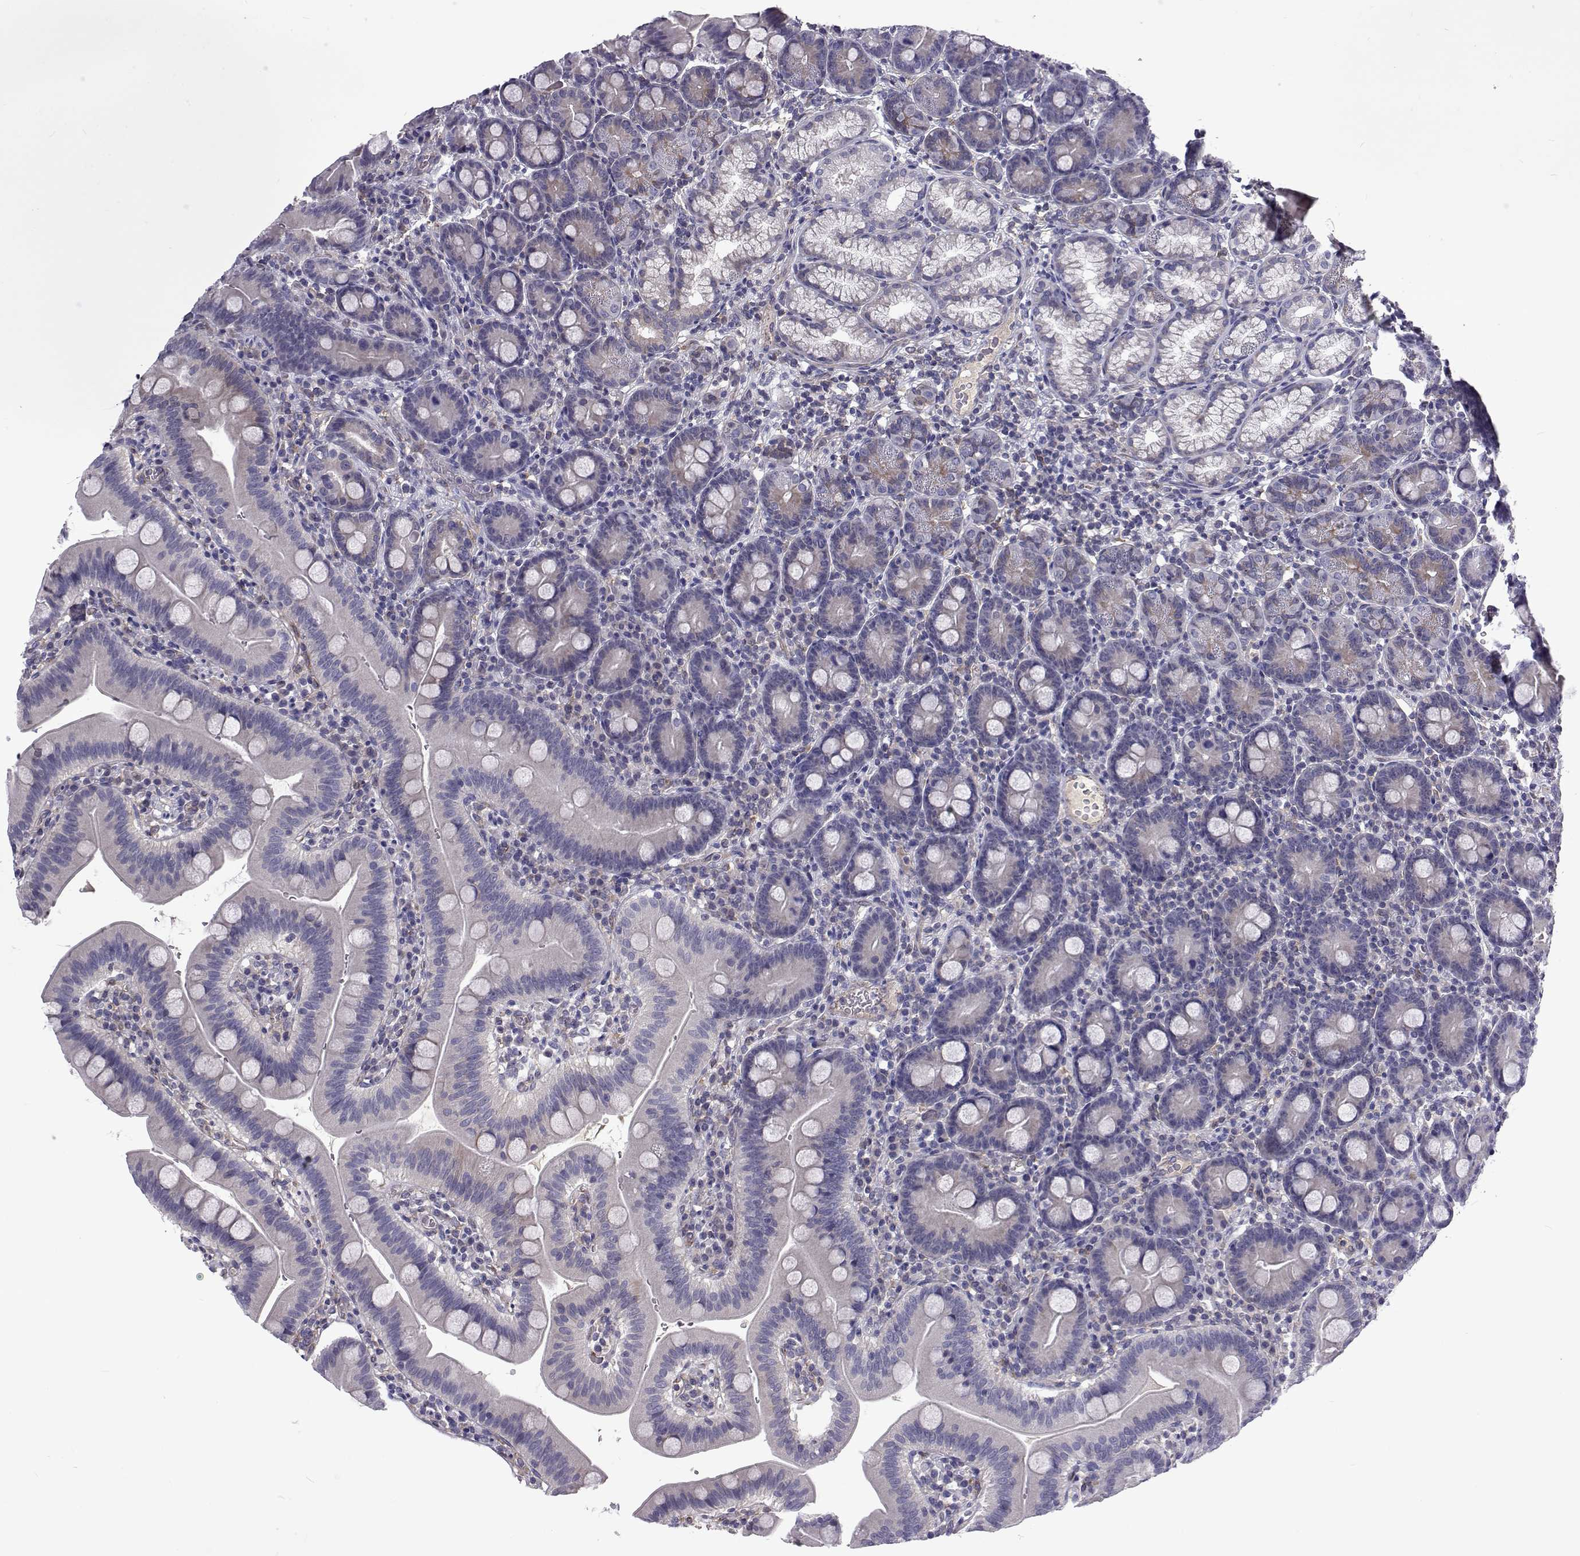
{"staining": {"intensity": "negative", "quantity": "none", "location": "none"}, "tissue": "duodenum", "cell_type": "Glandular cells", "image_type": "normal", "snomed": [{"axis": "morphology", "description": "Normal tissue, NOS"}, {"axis": "topography", "description": "Pancreas"}, {"axis": "topography", "description": "Duodenum"}], "caption": "The micrograph reveals no significant staining in glandular cells of duodenum.", "gene": "TCF15", "patient": {"sex": "male", "age": 59}}